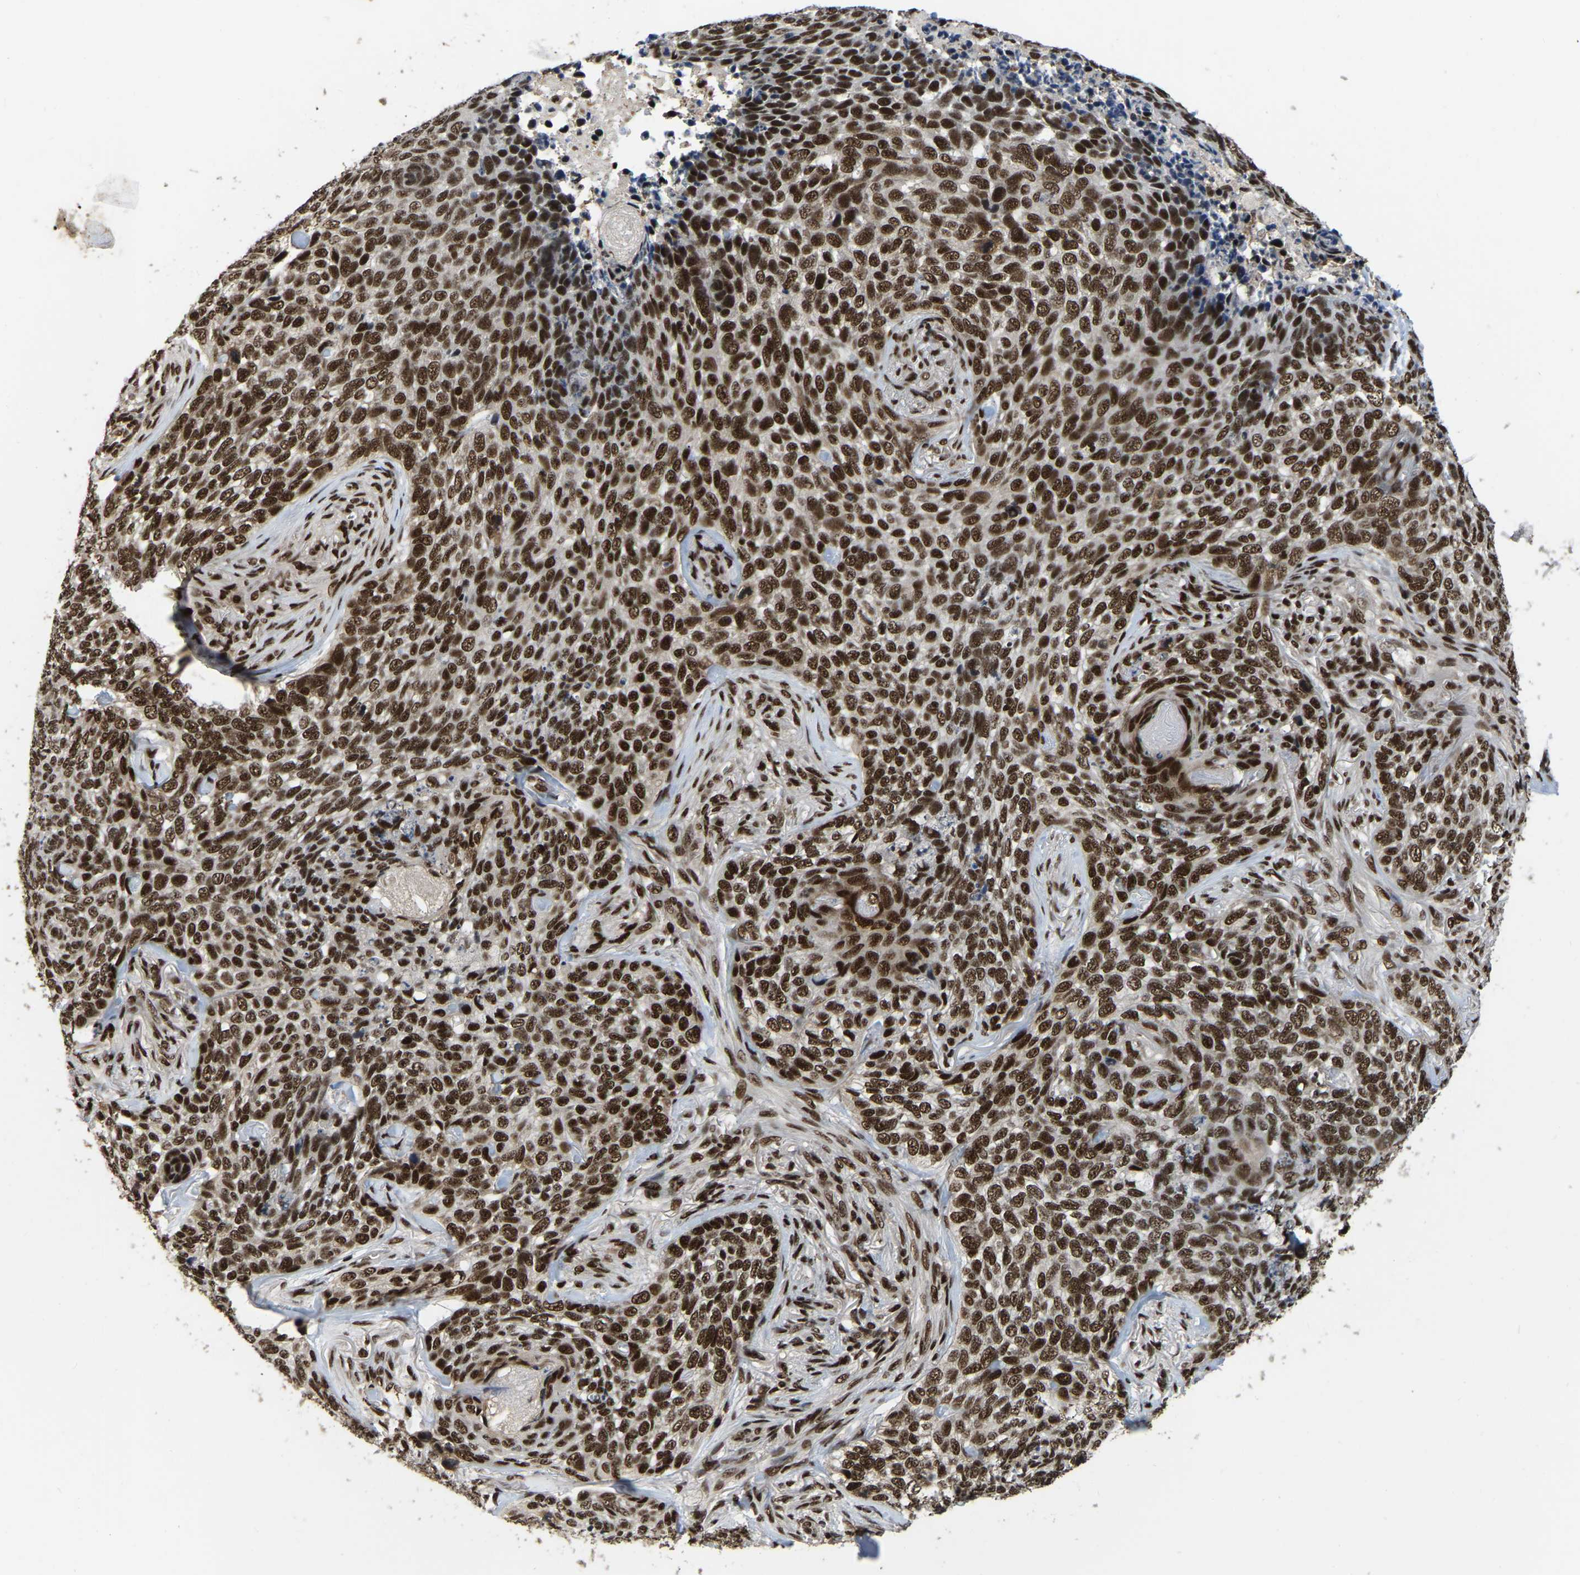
{"staining": {"intensity": "strong", "quantity": ">75%", "location": "nuclear"}, "tissue": "skin cancer", "cell_type": "Tumor cells", "image_type": "cancer", "snomed": [{"axis": "morphology", "description": "Basal cell carcinoma"}, {"axis": "topography", "description": "Skin"}], "caption": "This is a histology image of immunohistochemistry (IHC) staining of basal cell carcinoma (skin), which shows strong positivity in the nuclear of tumor cells.", "gene": "TBL1XR1", "patient": {"sex": "female", "age": 64}}